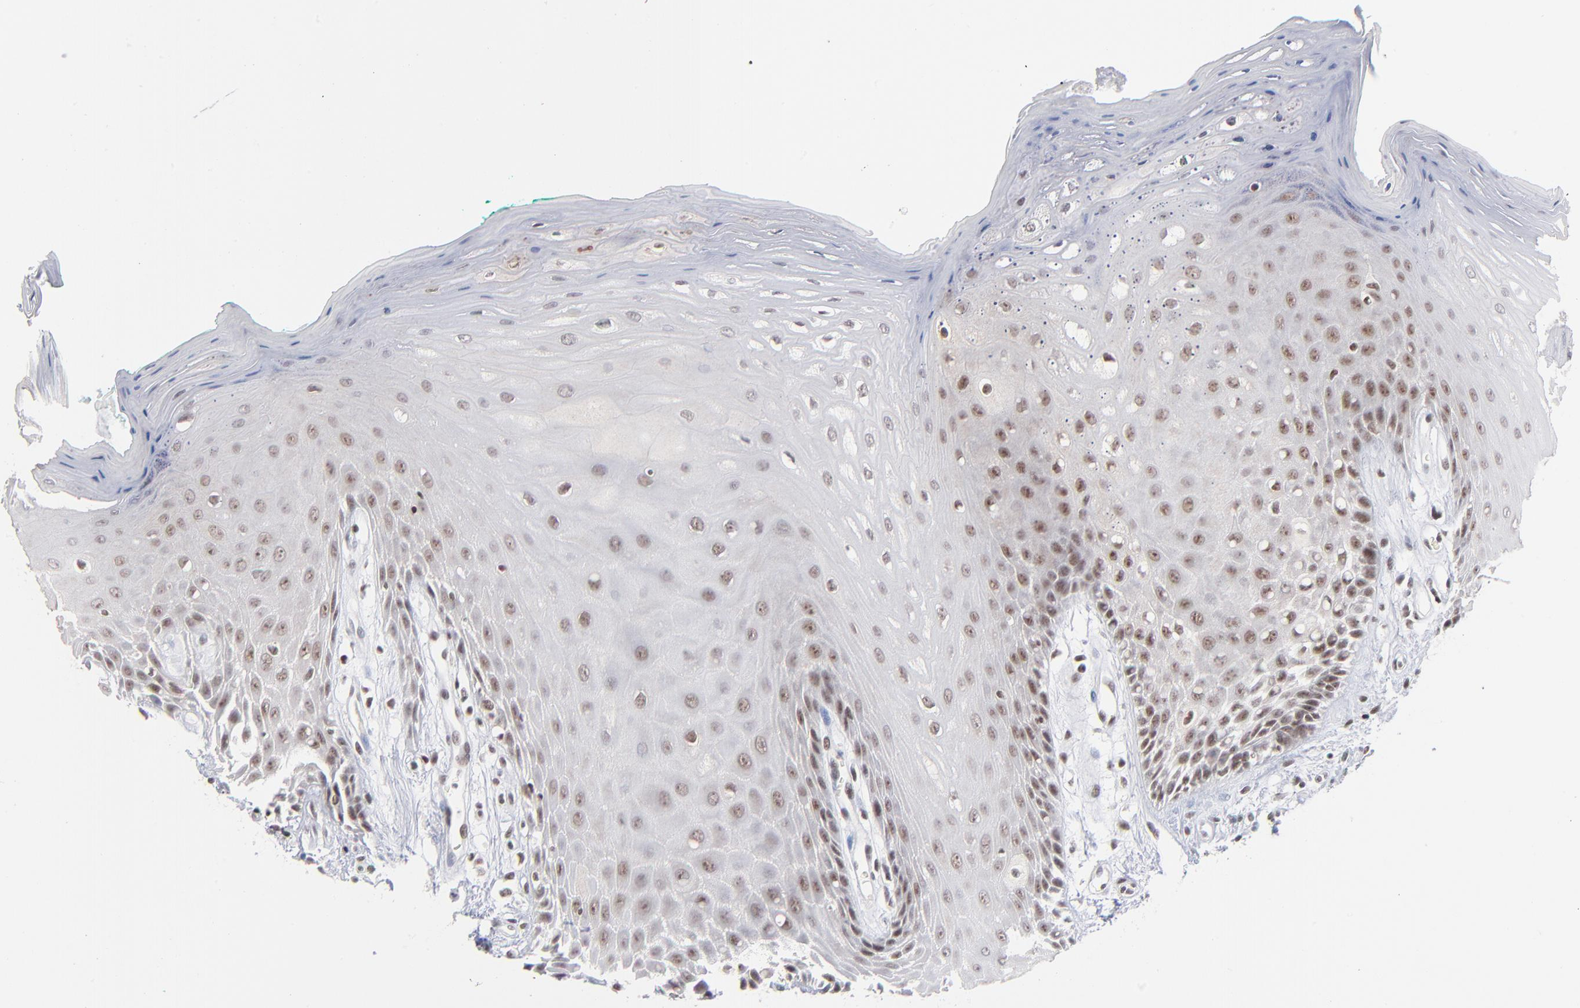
{"staining": {"intensity": "weak", "quantity": "25%-75%", "location": "nuclear"}, "tissue": "oral mucosa", "cell_type": "Squamous epithelial cells", "image_type": "normal", "snomed": [{"axis": "morphology", "description": "Normal tissue, NOS"}, {"axis": "morphology", "description": "Squamous cell carcinoma, NOS"}, {"axis": "topography", "description": "Skeletal muscle"}, {"axis": "topography", "description": "Oral tissue"}, {"axis": "topography", "description": "Head-Neck"}], "caption": "Immunohistochemical staining of benign oral mucosa displays low levels of weak nuclear positivity in approximately 25%-75% of squamous epithelial cells.", "gene": "ZNF143", "patient": {"sex": "female", "age": 84}}